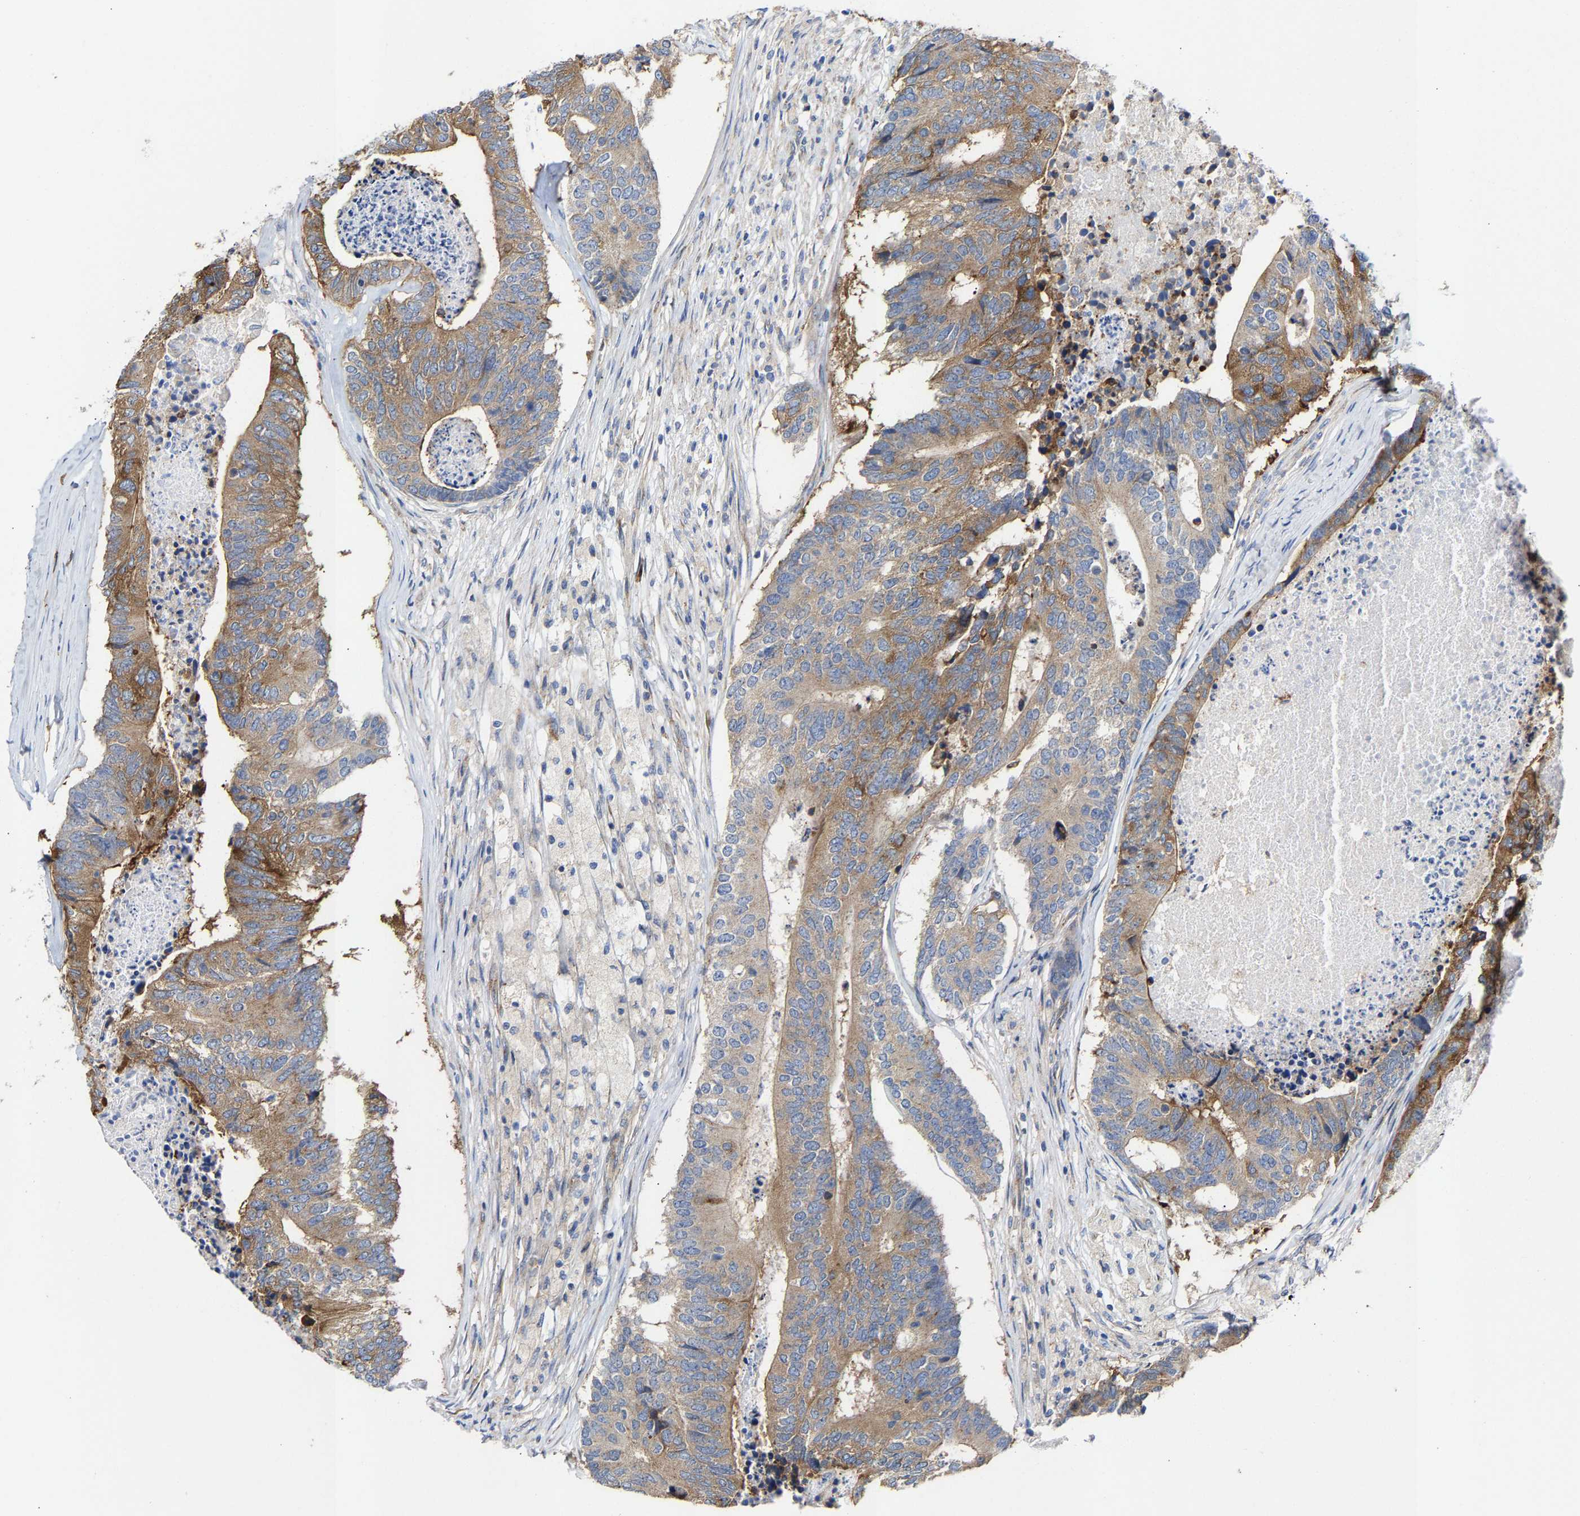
{"staining": {"intensity": "moderate", "quantity": ">75%", "location": "cytoplasmic/membranous"}, "tissue": "colorectal cancer", "cell_type": "Tumor cells", "image_type": "cancer", "snomed": [{"axis": "morphology", "description": "Adenocarcinoma, NOS"}, {"axis": "topography", "description": "Colon"}], "caption": "A high-resolution histopathology image shows immunohistochemistry staining of colorectal cancer, which reveals moderate cytoplasmic/membranous staining in approximately >75% of tumor cells. (Brightfield microscopy of DAB IHC at high magnification).", "gene": "PPP1R15A", "patient": {"sex": "female", "age": 67}}